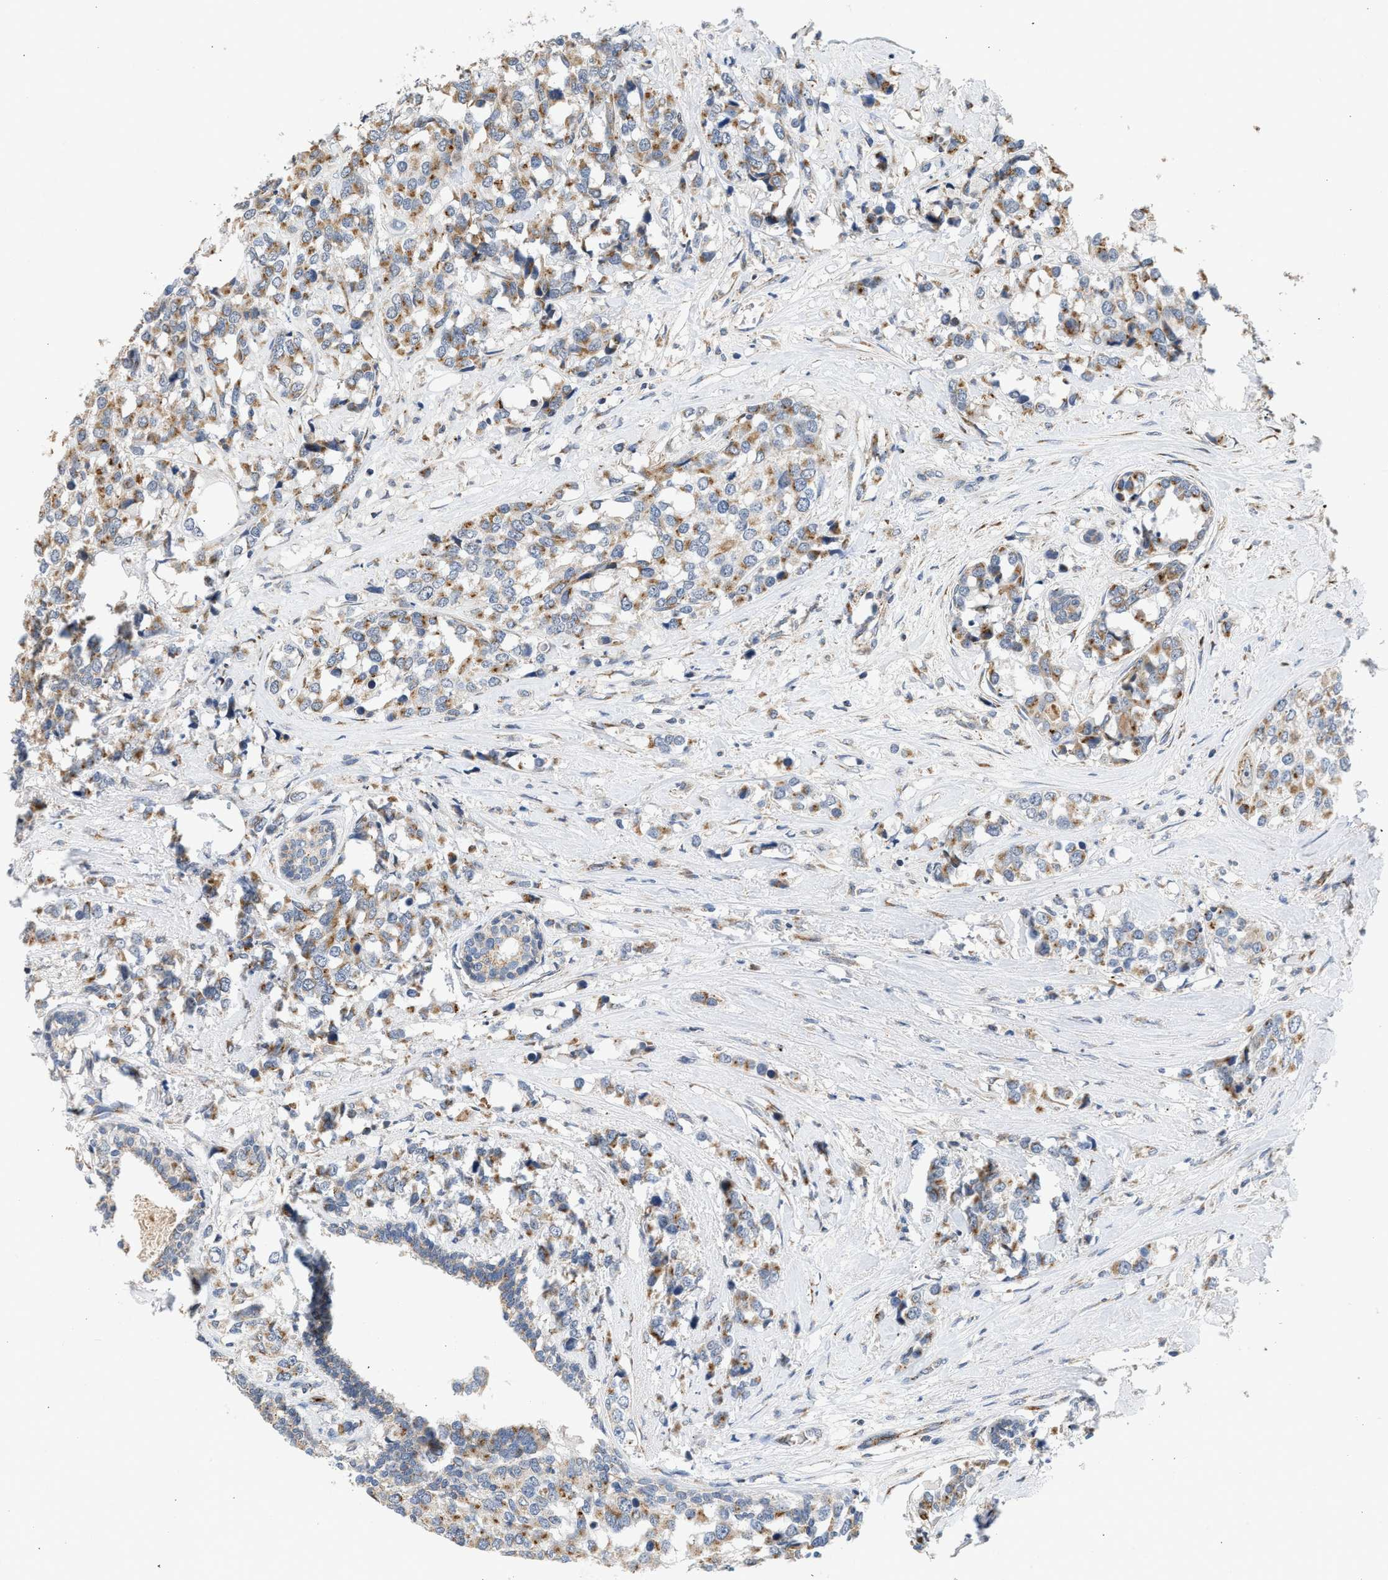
{"staining": {"intensity": "moderate", "quantity": ">75%", "location": "cytoplasmic/membranous"}, "tissue": "breast cancer", "cell_type": "Tumor cells", "image_type": "cancer", "snomed": [{"axis": "morphology", "description": "Lobular carcinoma"}, {"axis": "topography", "description": "Breast"}], "caption": "Immunohistochemistry micrograph of breast cancer (lobular carcinoma) stained for a protein (brown), which shows medium levels of moderate cytoplasmic/membranous staining in approximately >75% of tumor cells.", "gene": "PIM1", "patient": {"sex": "female", "age": 59}}